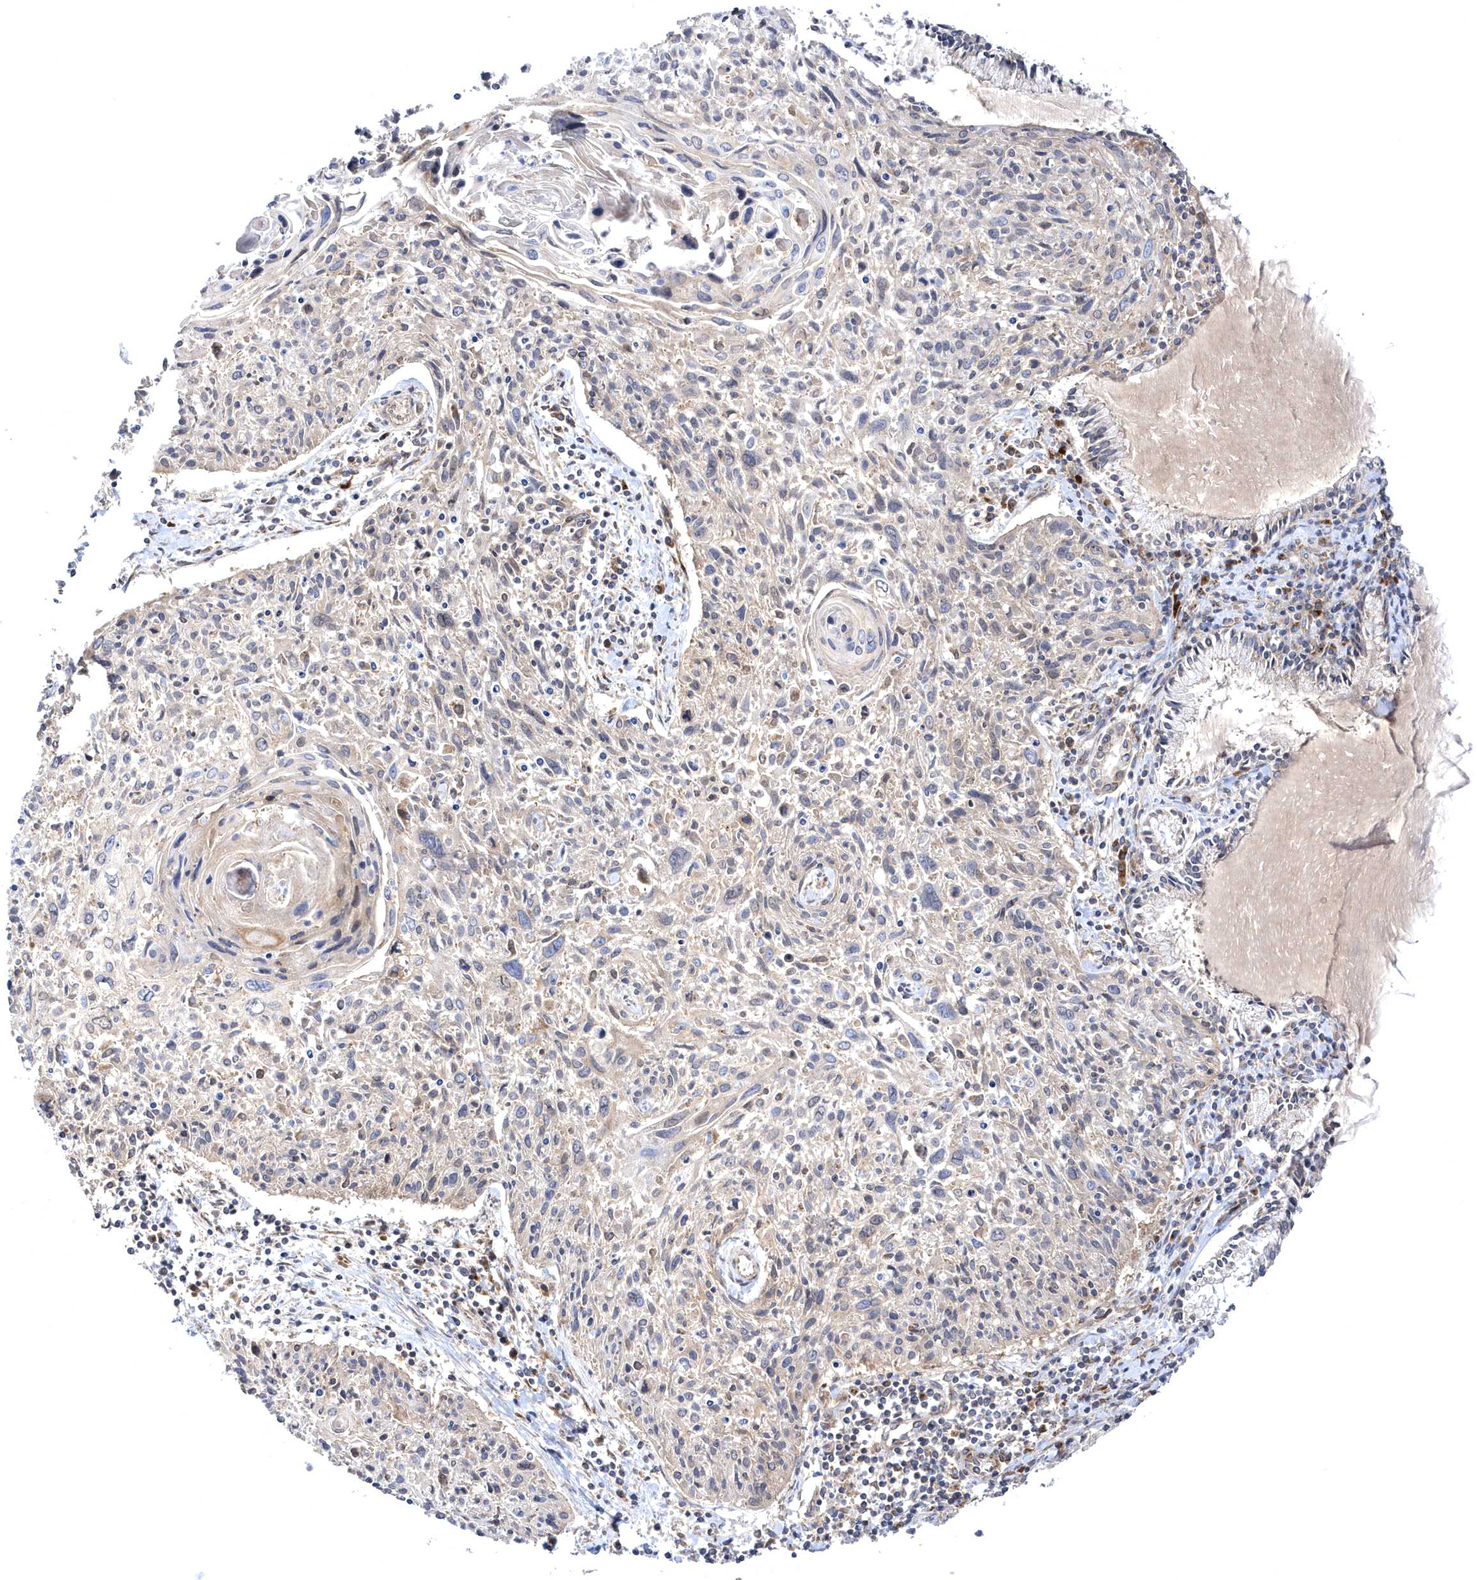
{"staining": {"intensity": "weak", "quantity": "<25%", "location": "cytoplasmic/membranous"}, "tissue": "cervical cancer", "cell_type": "Tumor cells", "image_type": "cancer", "snomed": [{"axis": "morphology", "description": "Squamous cell carcinoma, NOS"}, {"axis": "topography", "description": "Cervix"}], "caption": "A micrograph of human squamous cell carcinoma (cervical) is negative for staining in tumor cells.", "gene": "COPB2", "patient": {"sex": "female", "age": 51}}